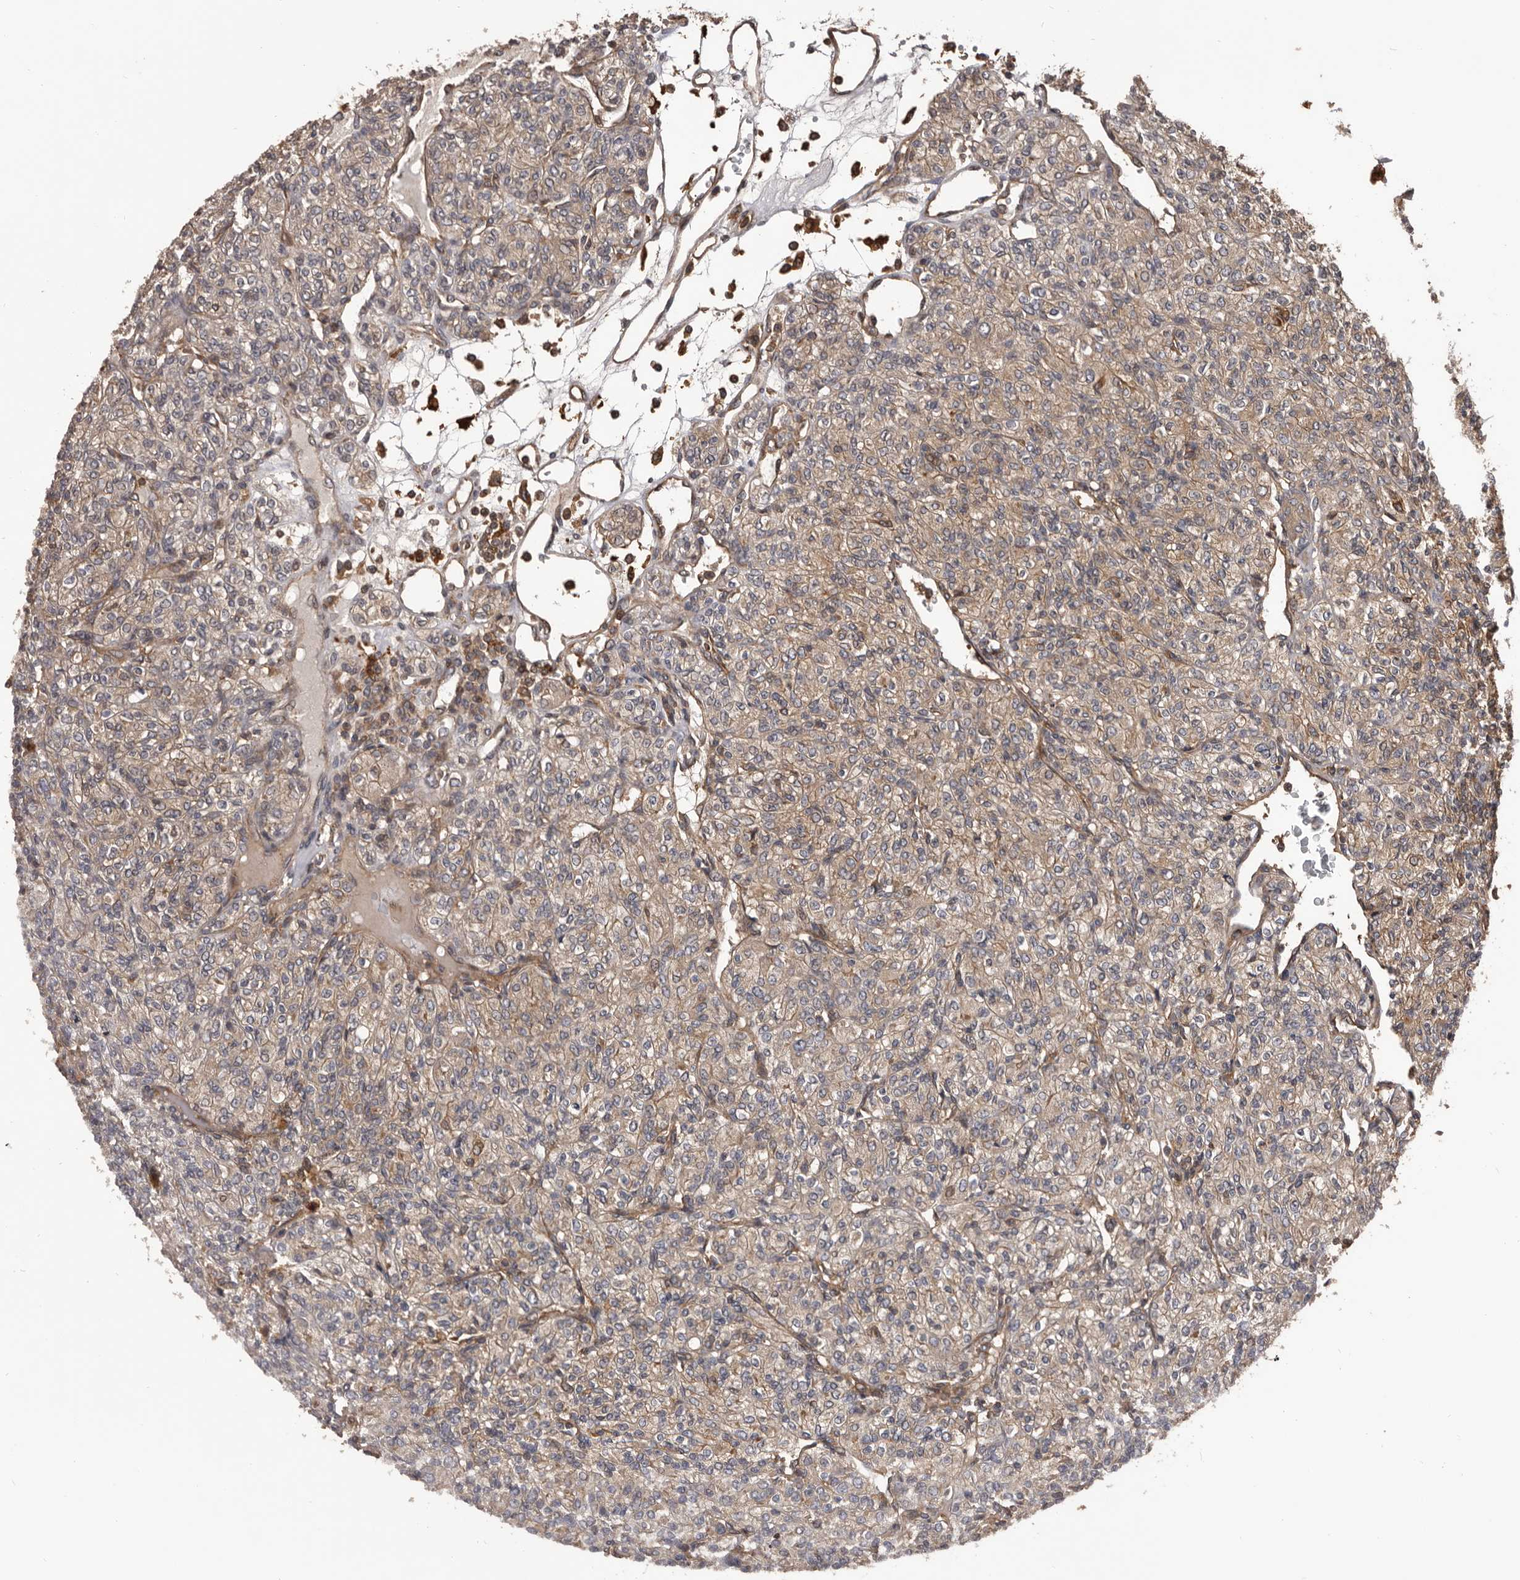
{"staining": {"intensity": "weak", "quantity": ">75%", "location": "cytoplasmic/membranous"}, "tissue": "renal cancer", "cell_type": "Tumor cells", "image_type": "cancer", "snomed": [{"axis": "morphology", "description": "Adenocarcinoma, NOS"}, {"axis": "topography", "description": "Kidney"}], "caption": "Immunohistochemistry photomicrograph of human adenocarcinoma (renal) stained for a protein (brown), which demonstrates low levels of weak cytoplasmic/membranous positivity in approximately >75% of tumor cells.", "gene": "ADAMTS2", "patient": {"sex": "male", "age": 77}}